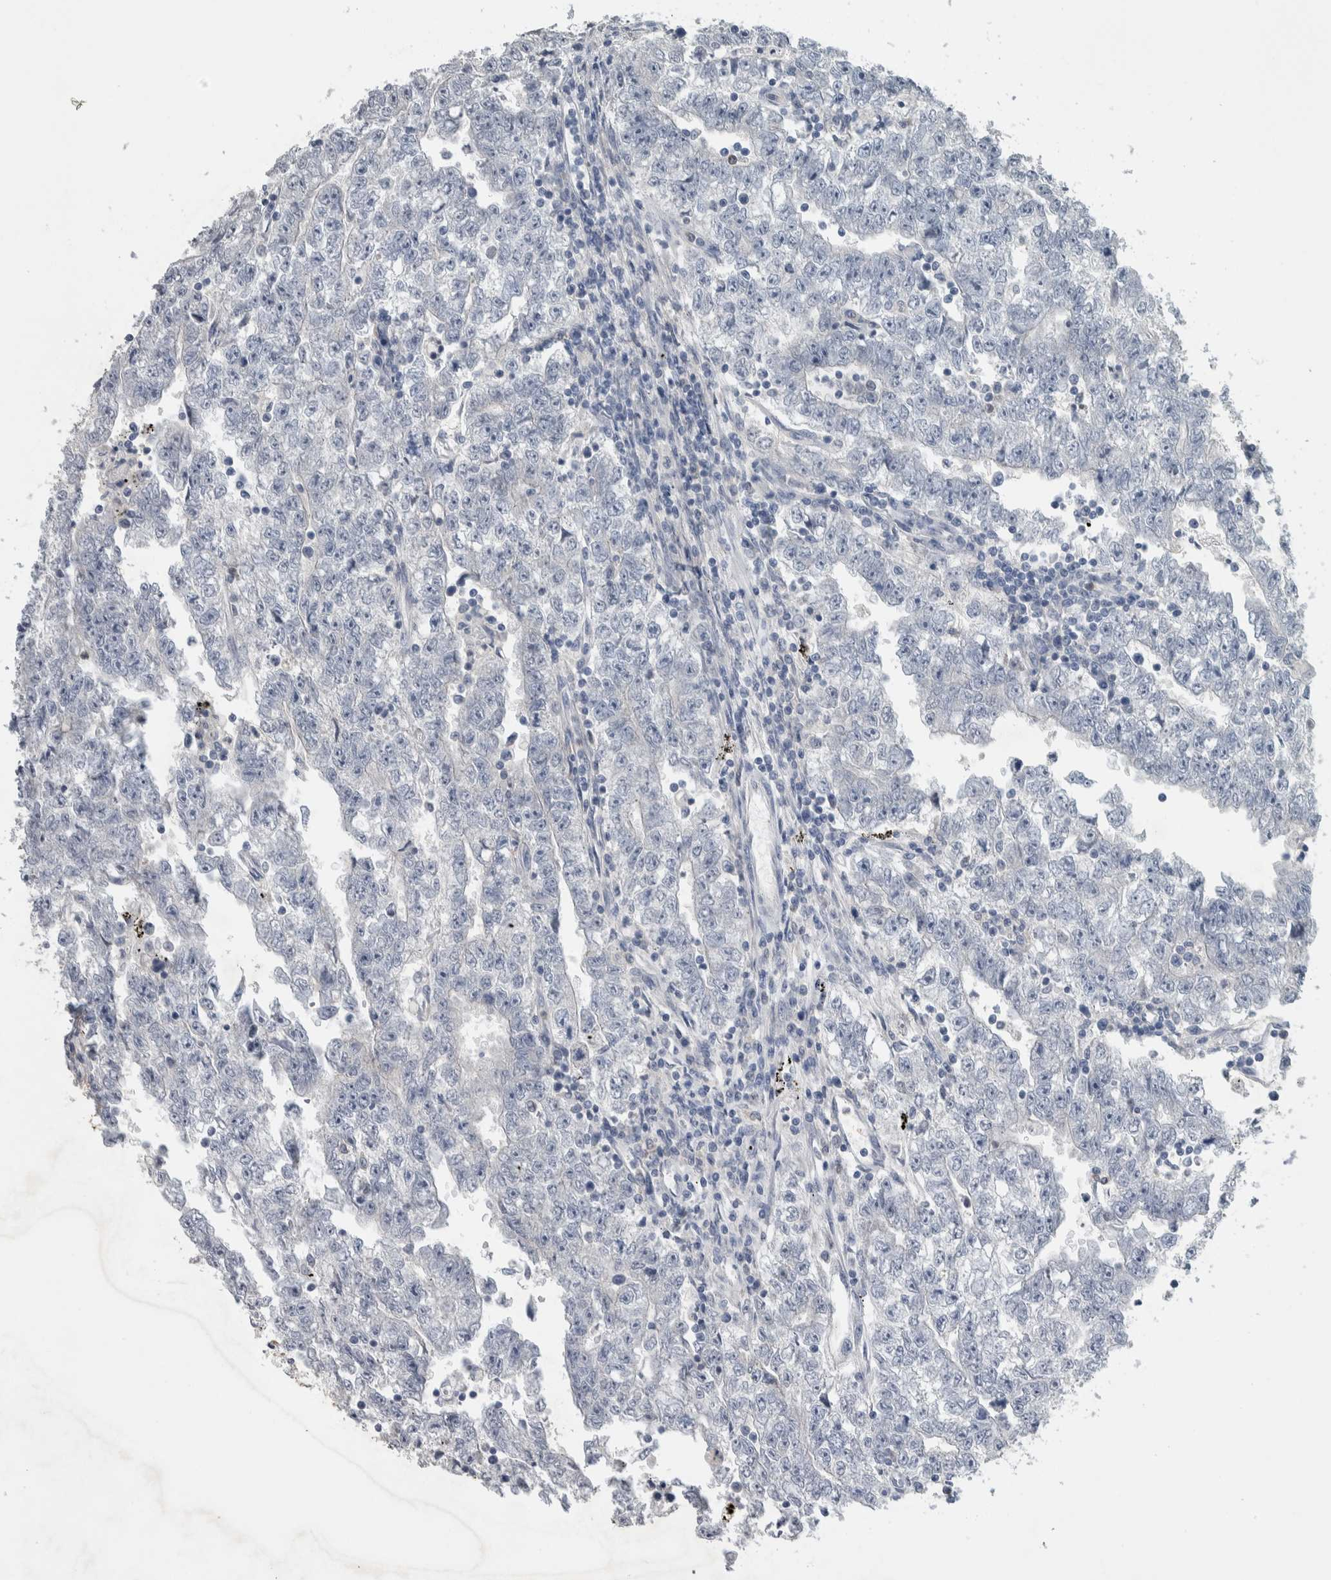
{"staining": {"intensity": "negative", "quantity": "none", "location": "none"}, "tissue": "testis cancer", "cell_type": "Tumor cells", "image_type": "cancer", "snomed": [{"axis": "morphology", "description": "Carcinoma, Embryonal, NOS"}, {"axis": "topography", "description": "Testis"}], "caption": "A micrograph of embryonal carcinoma (testis) stained for a protein demonstrates no brown staining in tumor cells.", "gene": "NT5C2", "patient": {"sex": "male", "age": 25}}